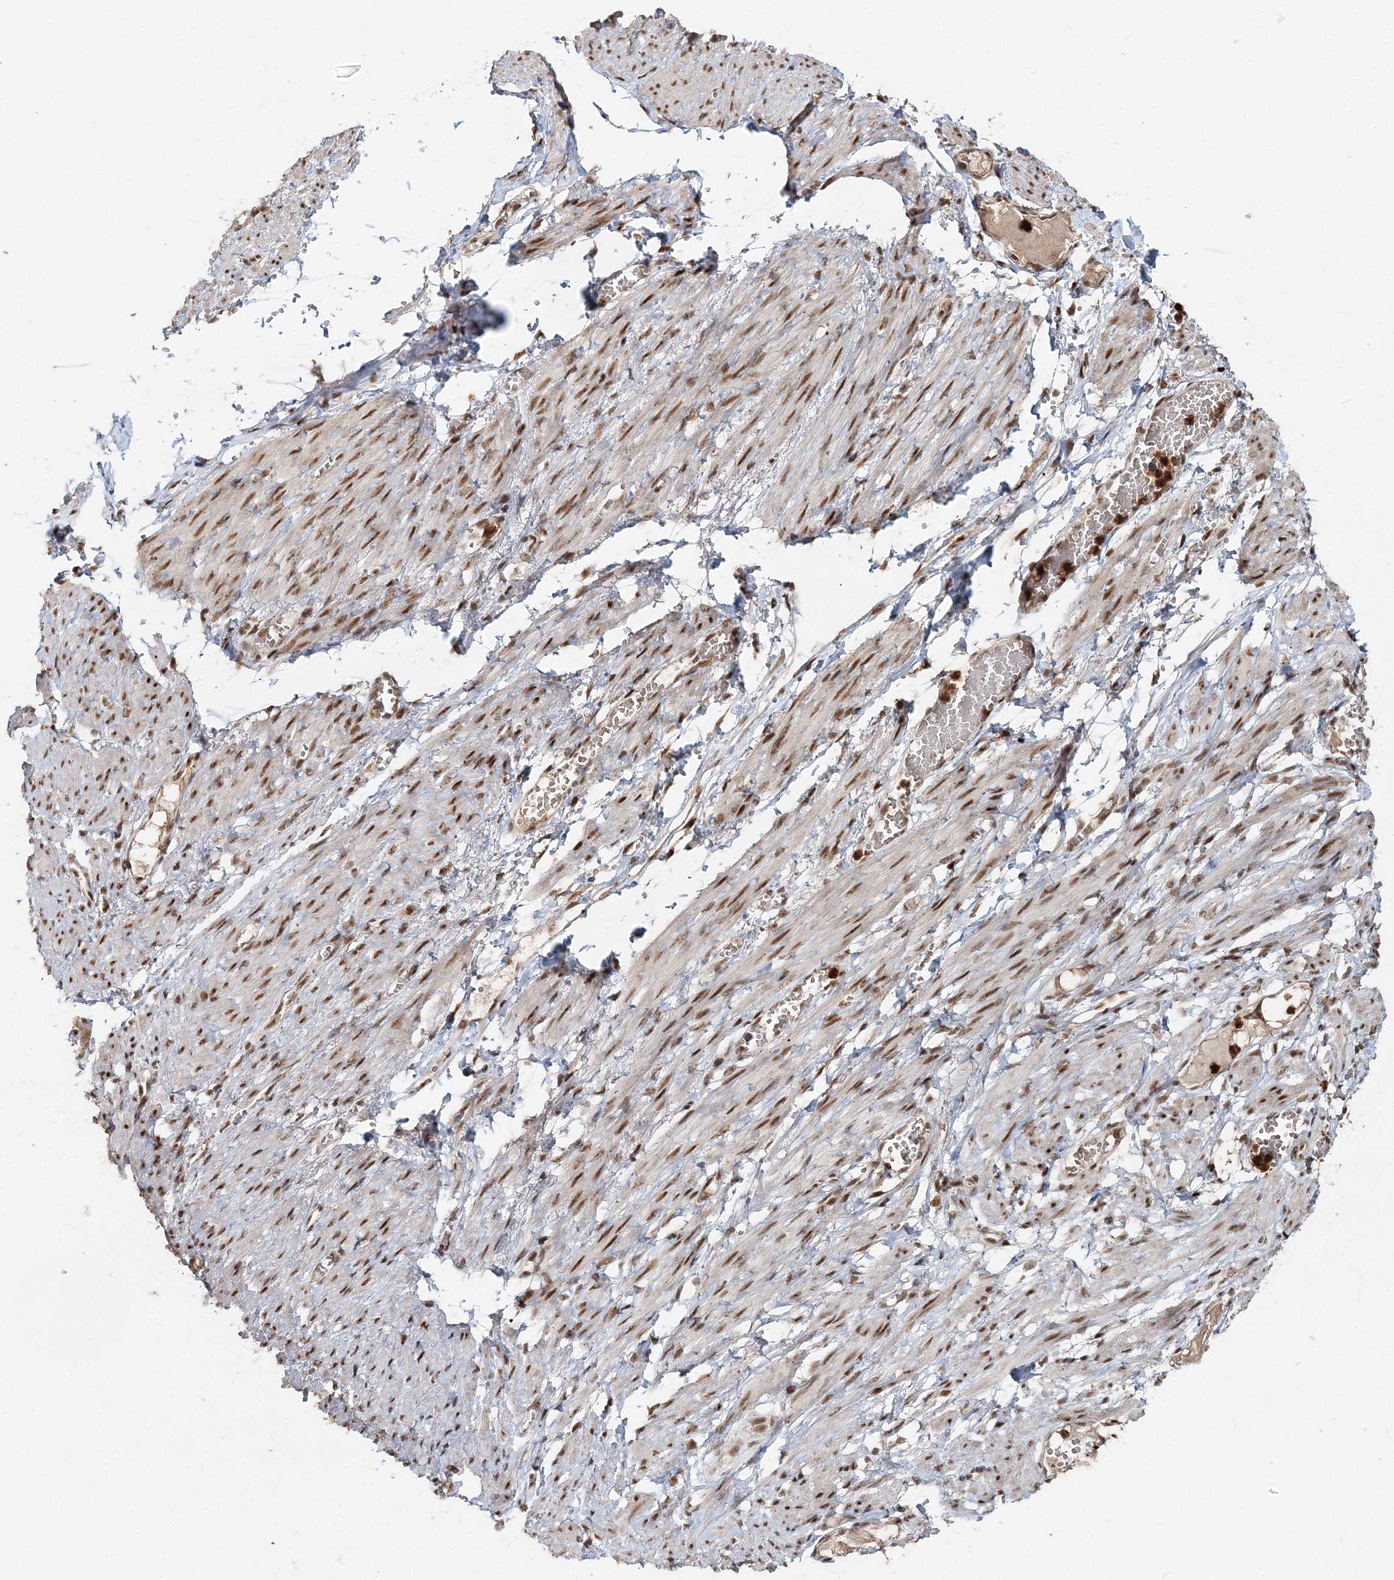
{"staining": {"intensity": "strong", "quantity": "25%-75%", "location": "nuclear"}, "tissue": "adipose tissue", "cell_type": "Adipocytes", "image_type": "normal", "snomed": [{"axis": "morphology", "description": "Normal tissue, NOS"}, {"axis": "topography", "description": "Smooth muscle"}, {"axis": "topography", "description": "Peripheral nerve tissue"}], "caption": "IHC photomicrograph of benign adipose tissue stained for a protein (brown), which demonstrates high levels of strong nuclear staining in approximately 25%-75% of adipocytes.", "gene": "ENSG00000290315", "patient": {"sex": "female", "age": 39}}